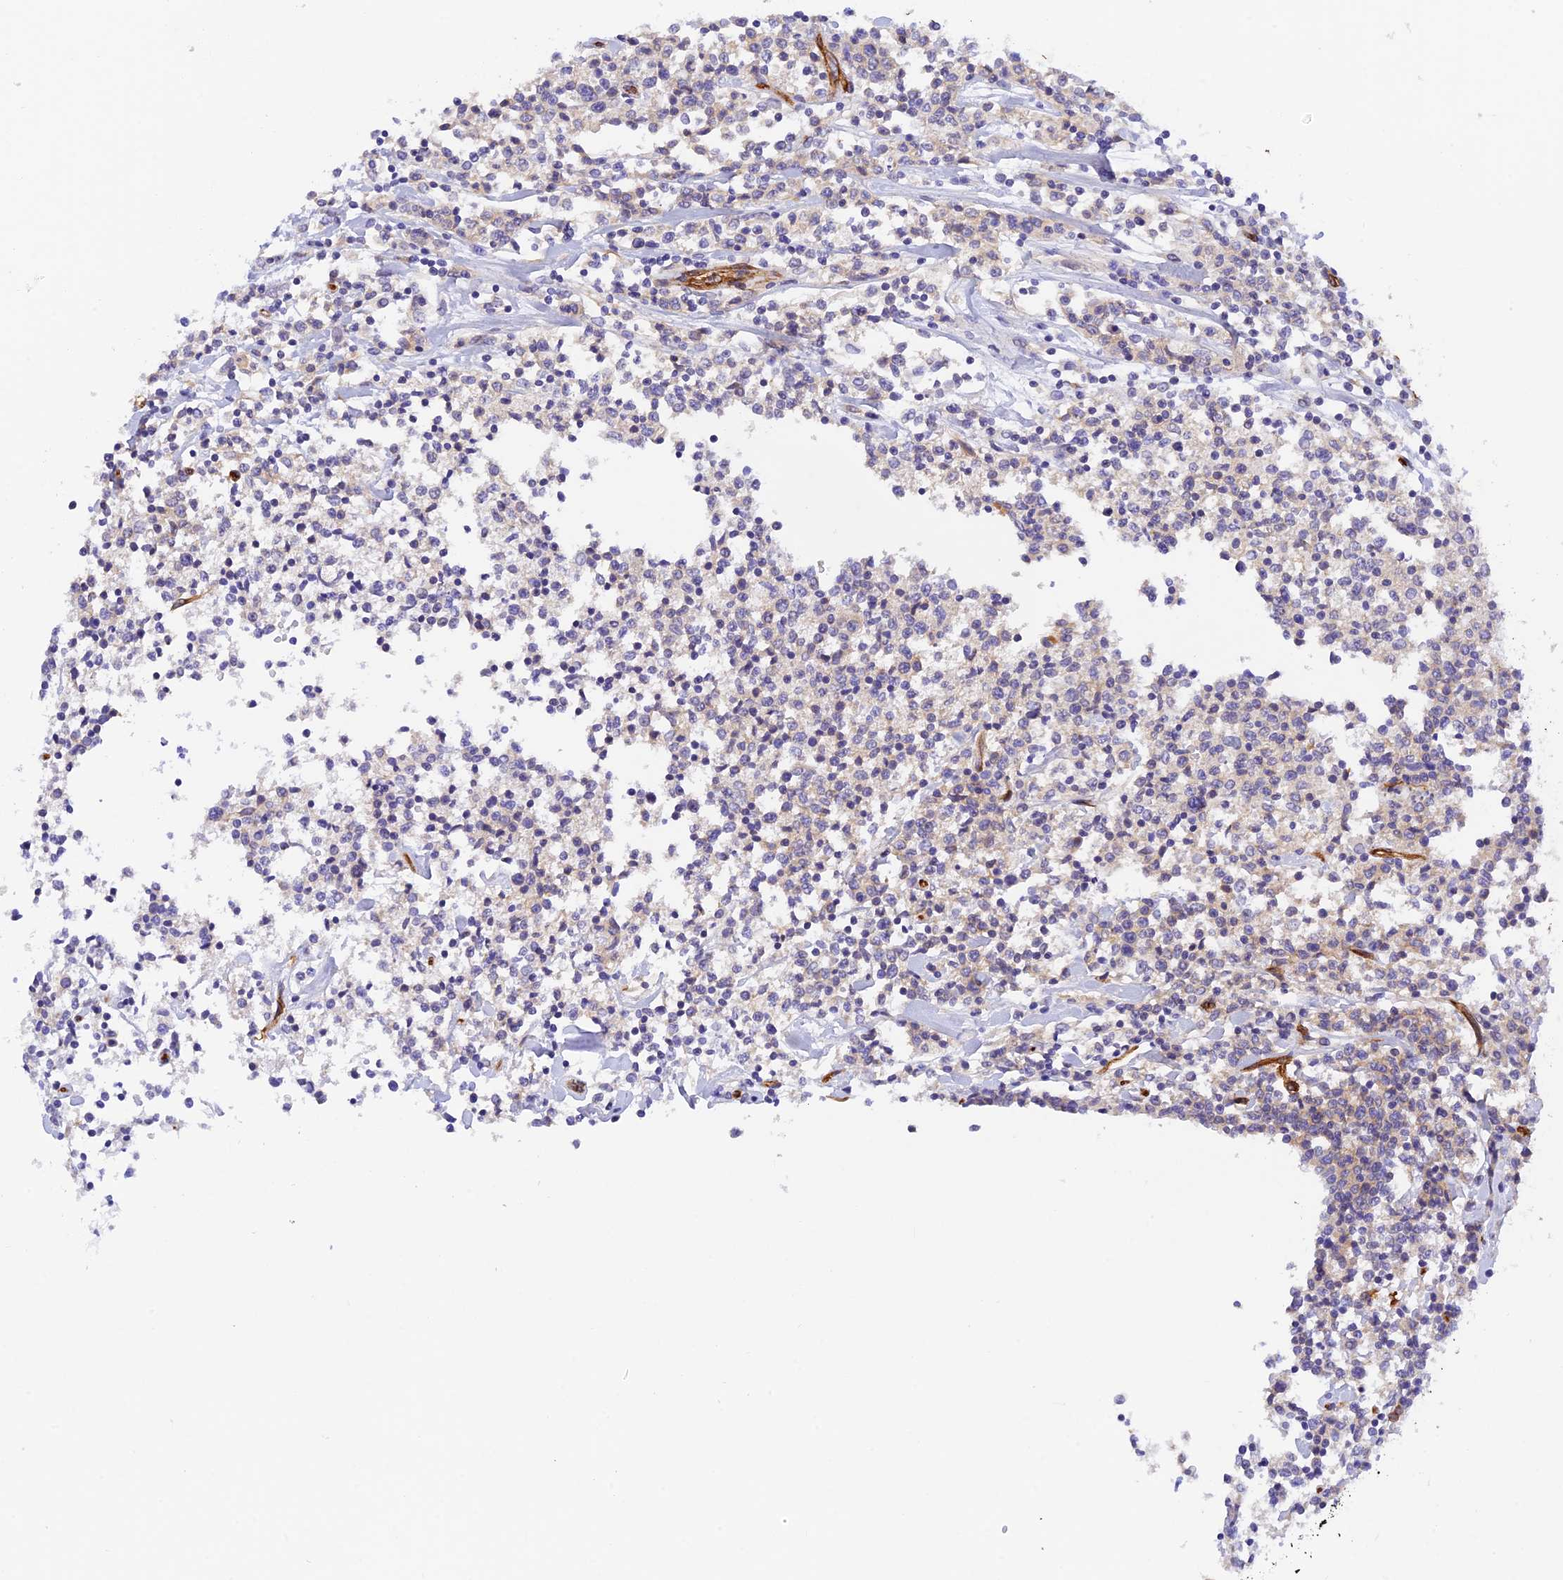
{"staining": {"intensity": "negative", "quantity": "none", "location": "none"}, "tissue": "lymphoma", "cell_type": "Tumor cells", "image_type": "cancer", "snomed": [{"axis": "morphology", "description": "Malignant lymphoma, non-Hodgkin's type, Low grade"}, {"axis": "topography", "description": "Small intestine"}], "caption": "Tumor cells show no significant protein staining in lymphoma.", "gene": "MYO9A", "patient": {"sex": "female", "age": 59}}